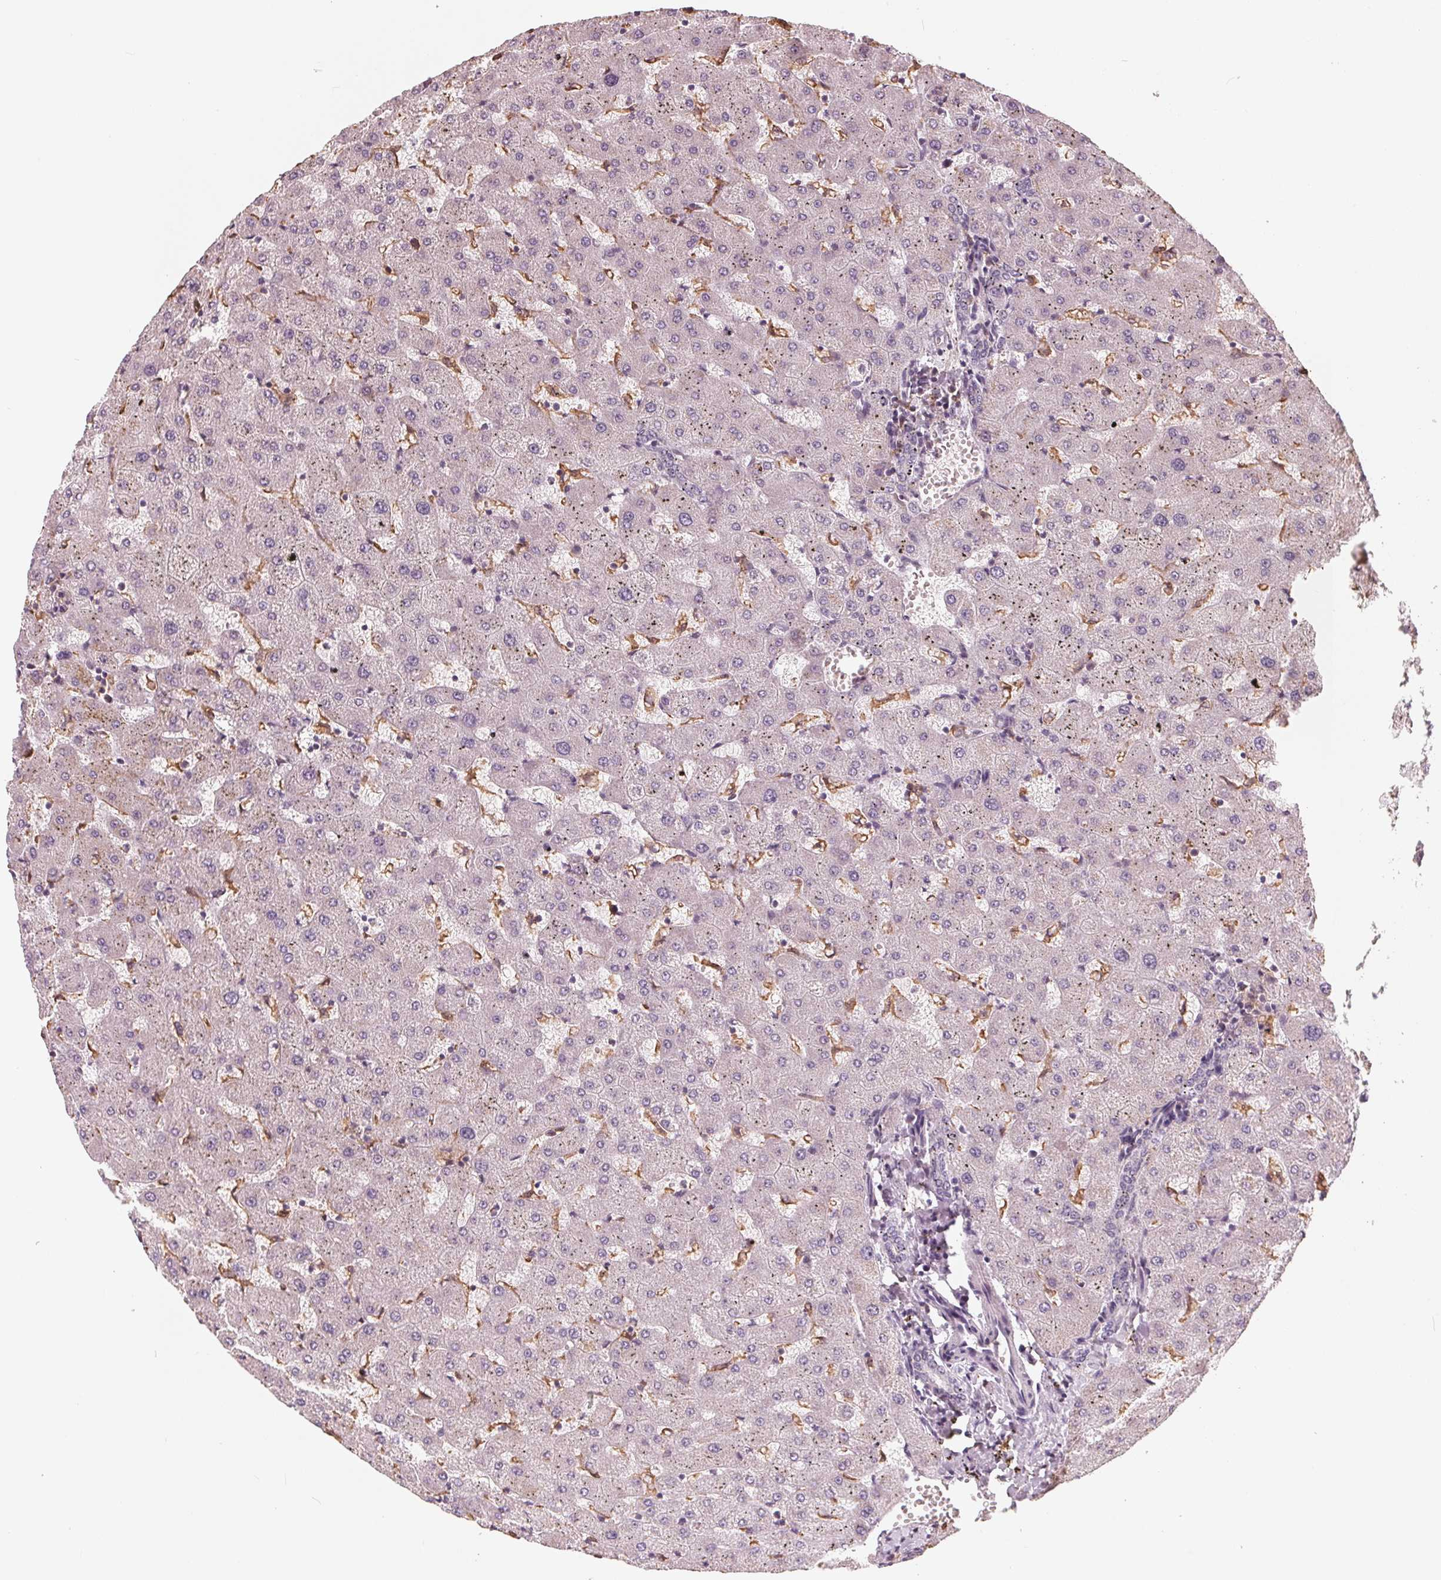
{"staining": {"intensity": "negative", "quantity": "none", "location": "none"}, "tissue": "liver", "cell_type": "Cholangiocytes", "image_type": "normal", "snomed": [{"axis": "morphology", "description": "Normal tissue, NOS"}, {"axis": "topography", "description": "Liver"}], "caption": "High magnification brightfield microscopy of benign liver stained with DAB (brown) and counterstained with hematoxylin (blue): cholangiocytes show no significant staining.", "gene": "IL9R", "patient": {"sex": "female", "age": 63}}